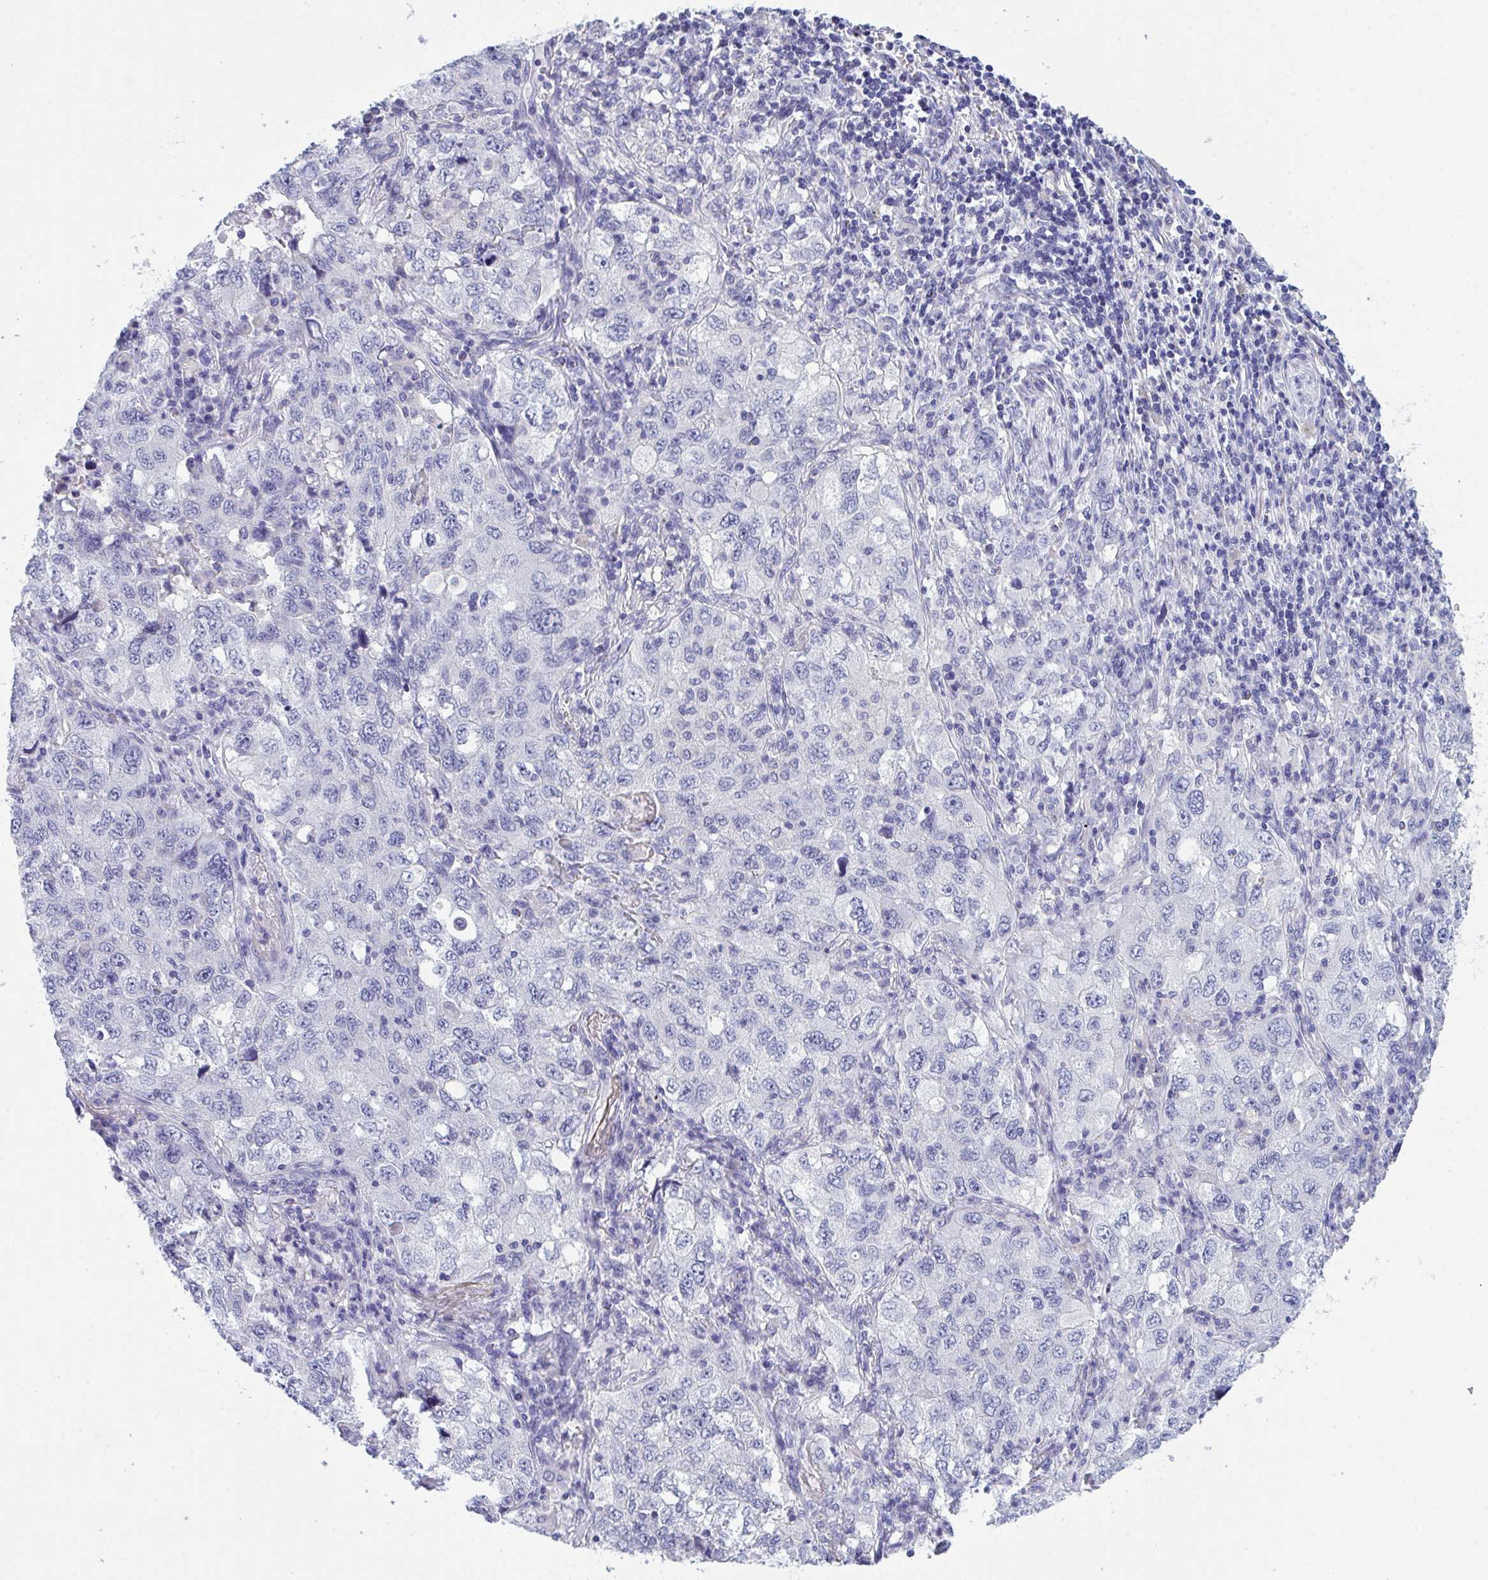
{"staining": {"intensity": "negative", "quantity": "none", "location": "none"}, "tissue": "lung cancer", "cell_type": "Tumor cells", "image_type": "cancer", "snomed": [{"axis": "morphology", "description": "Adenocarcinoma, NOS"}, {"axis": "topography", "description": "Lung"}], "caption": "High magnification brightfield microscopy of lung adenocarcinoma stained with DAB (3,3'-diaminobenzidine) (brown) and counterstained with hematoxylin (blue): tumor cells show no significant staining.", "gene": "PRDM9", "patient": {"sex": "female", "age": 57}}